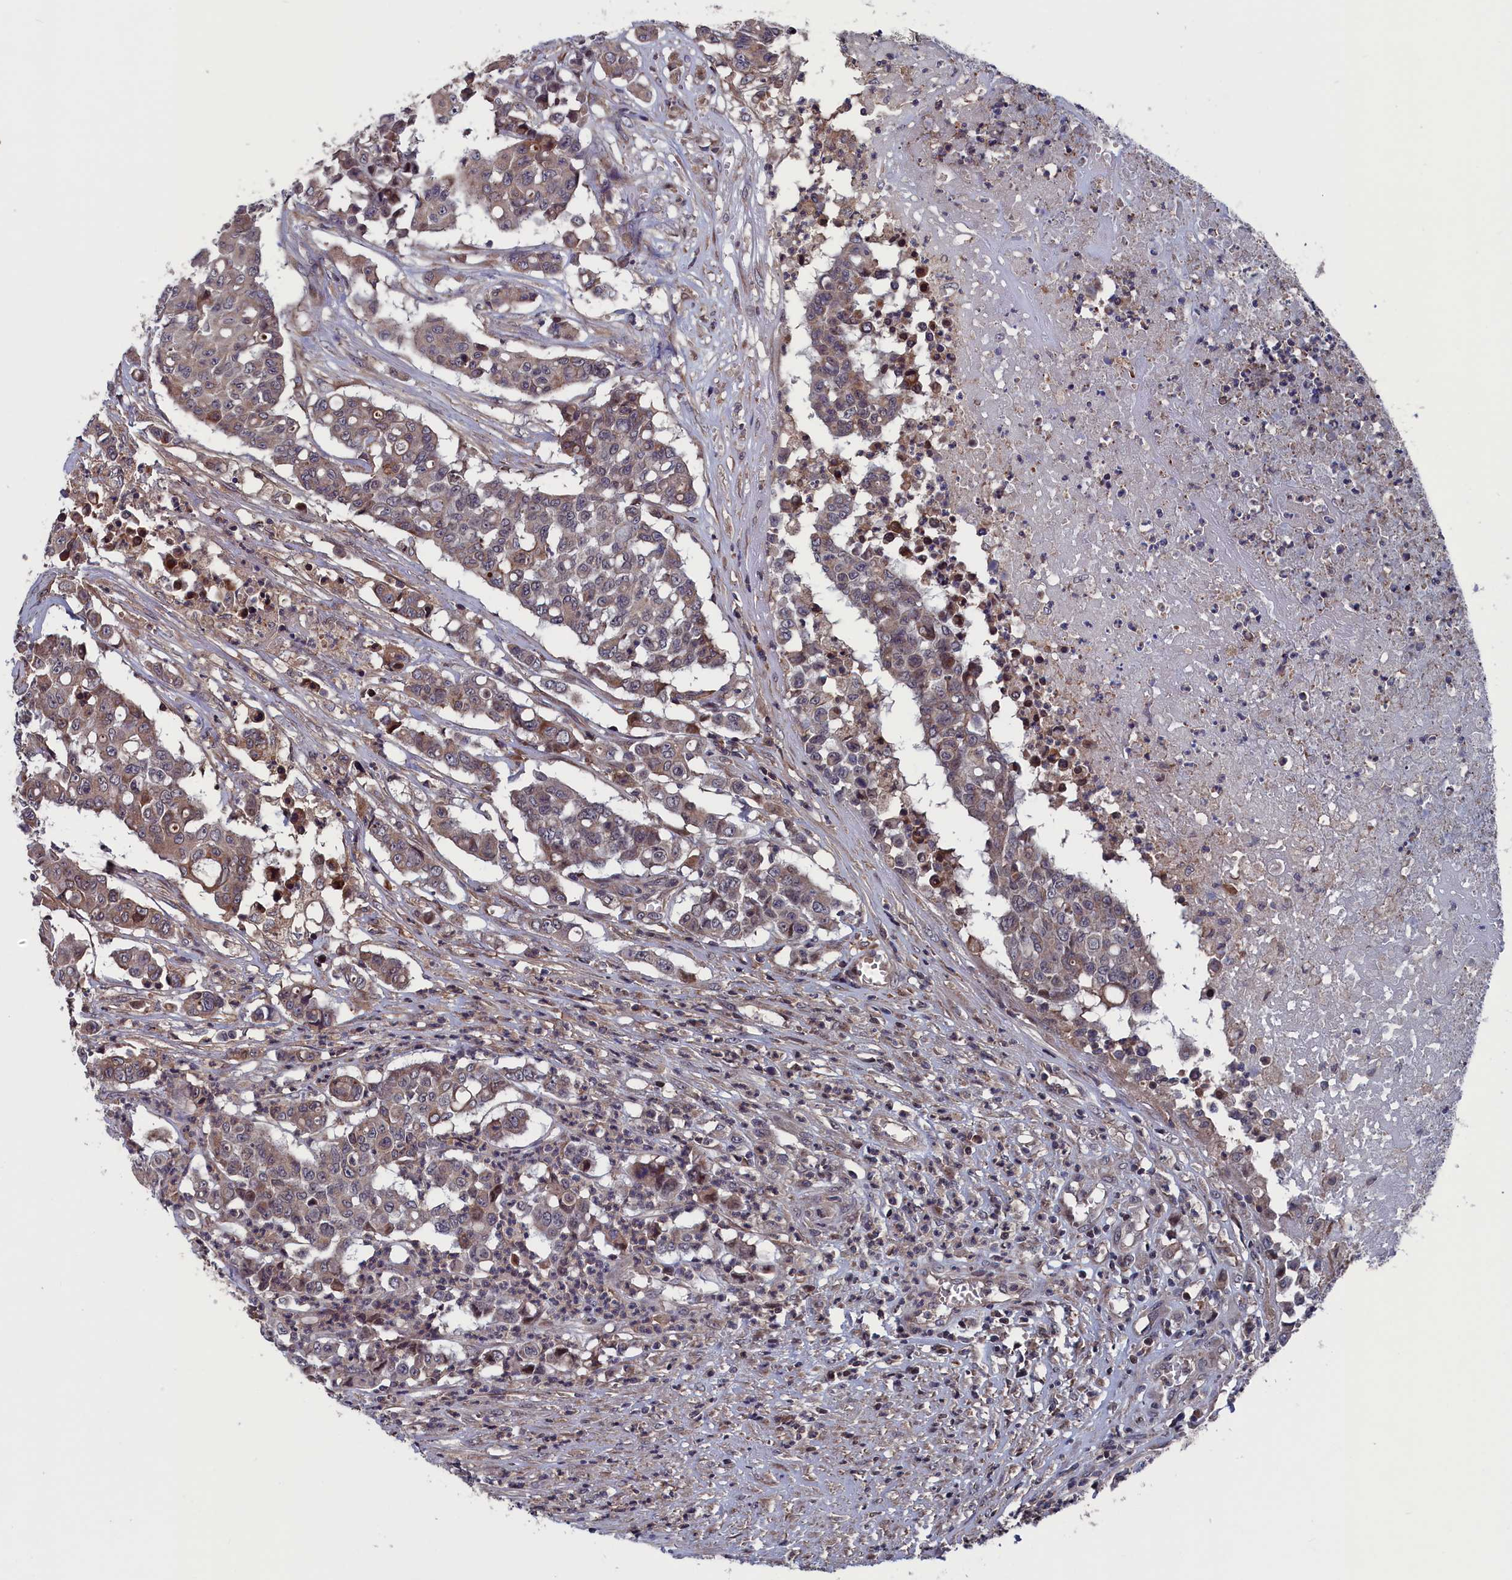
{"staining": {"intensity": "moderate", "quantity": "<25%", "location": "cytoplasmic/membranous"}, "tissue": "colorectal cancer", "cell_type": "Tumor cells", "image_type": "cancer", "snomed": [{"axis": "morphology", "description": "Adenocarcinoma, NOS"}, {"axis": "topography", "description": "Colon"}], "caption": "Human colorectal cancer (adenocarcinoma) stained with a protein marker demonstrates moderate staining in tumor cells.", "gene": "SPATA13", "patient": {"sex": "male", "age": 51}}